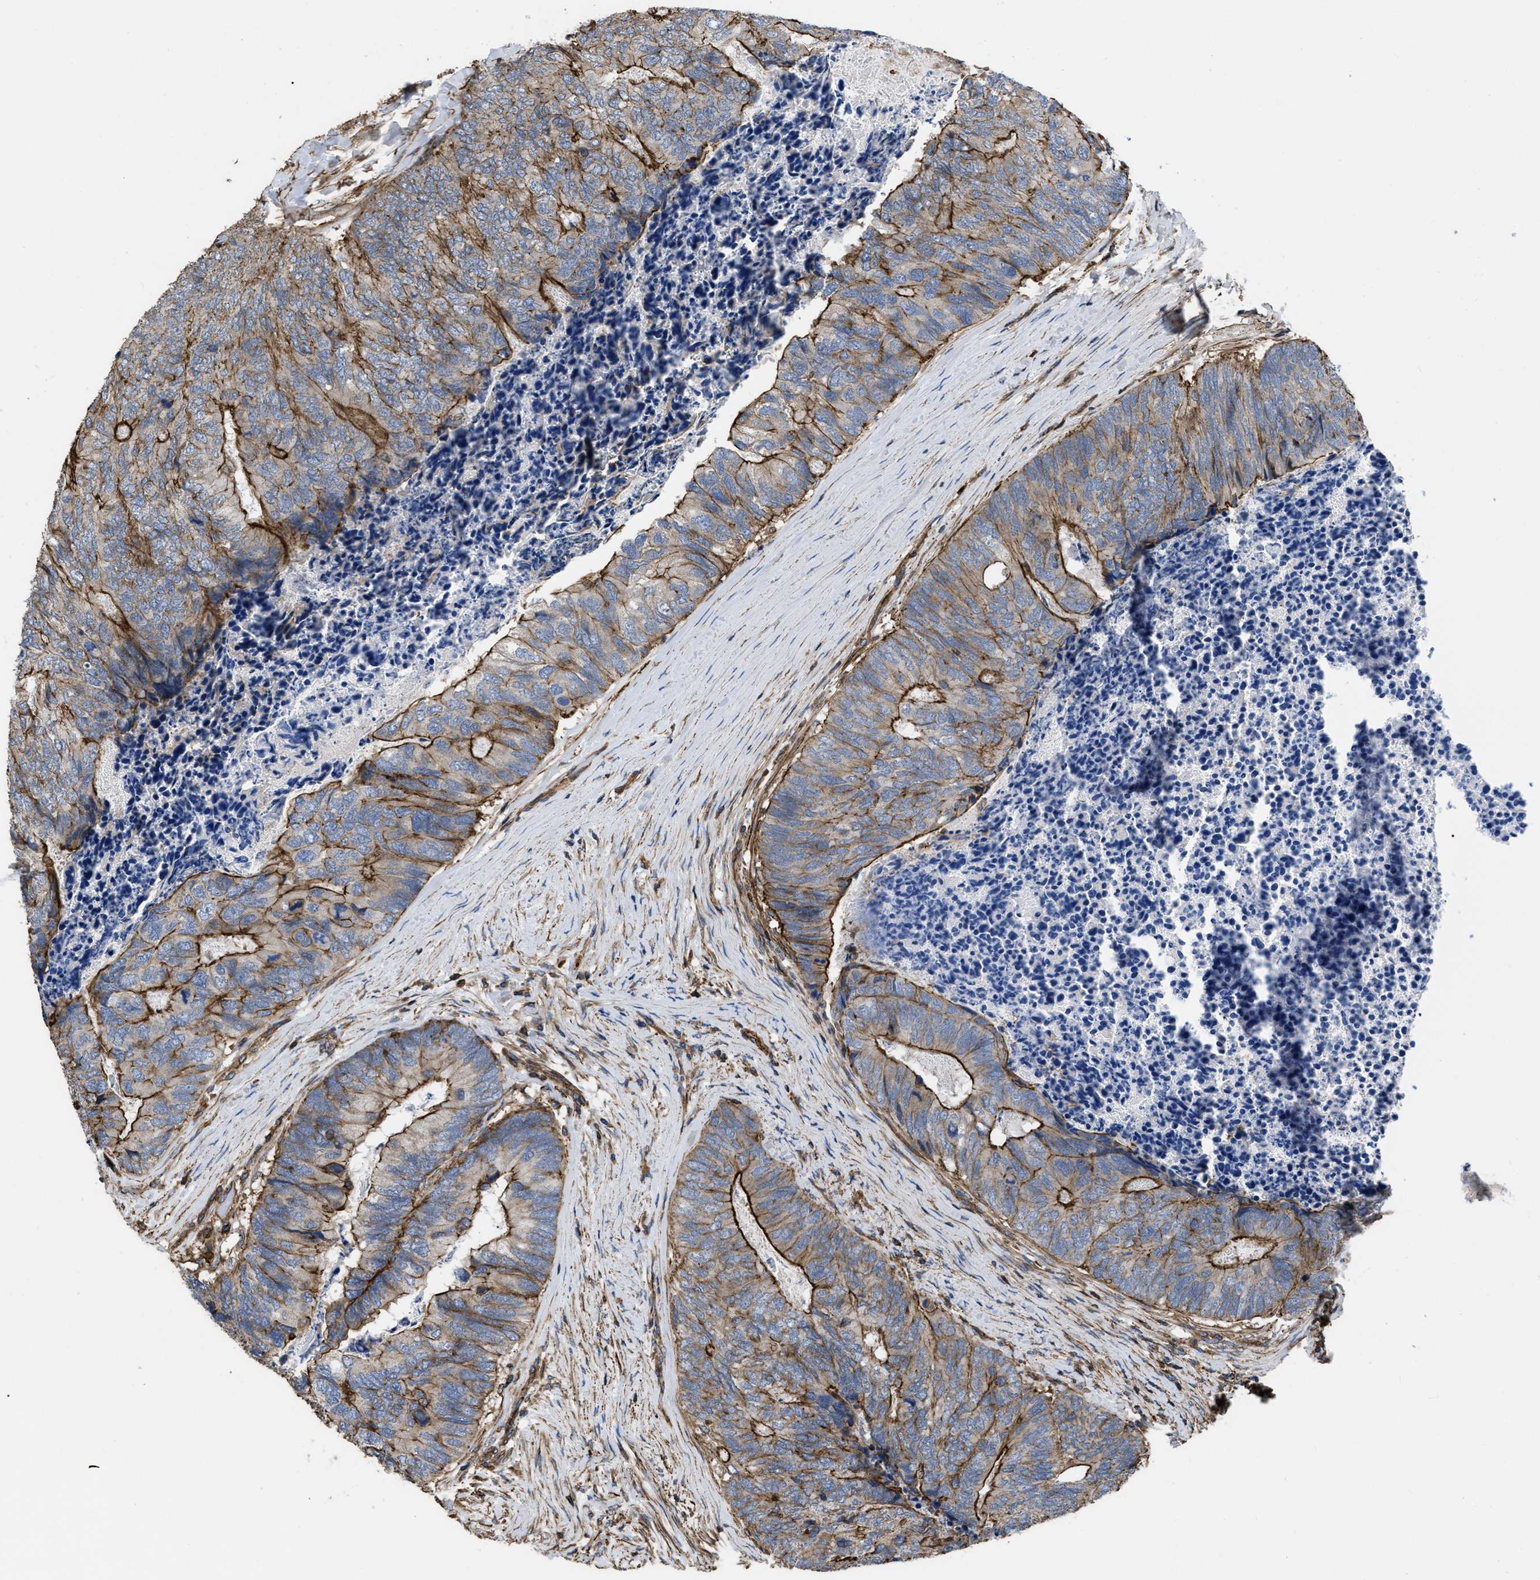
{"staining": {"intensity": "strong", "quantity": ">75%", "location": "cytoplasmic/membranous"}, "tissue": "colorectal cancer", "cell_type": "Tumor cells", "image_type": "cancer", "snomed": [{"axis": "morphology", "description": "Adenocarcinoma, NOS"}, {"axis": "topography", "description": "Colon"}], "caption": "There is high levels of strong cytoplasmic/membranous expression in tumor cells of colorectal cancer (adenocarcinoma), as demonstrated by immunohistochemical staining (brown color).", "gene": "SCUBE2", "patient": {"sex": "female", "age": 67}}